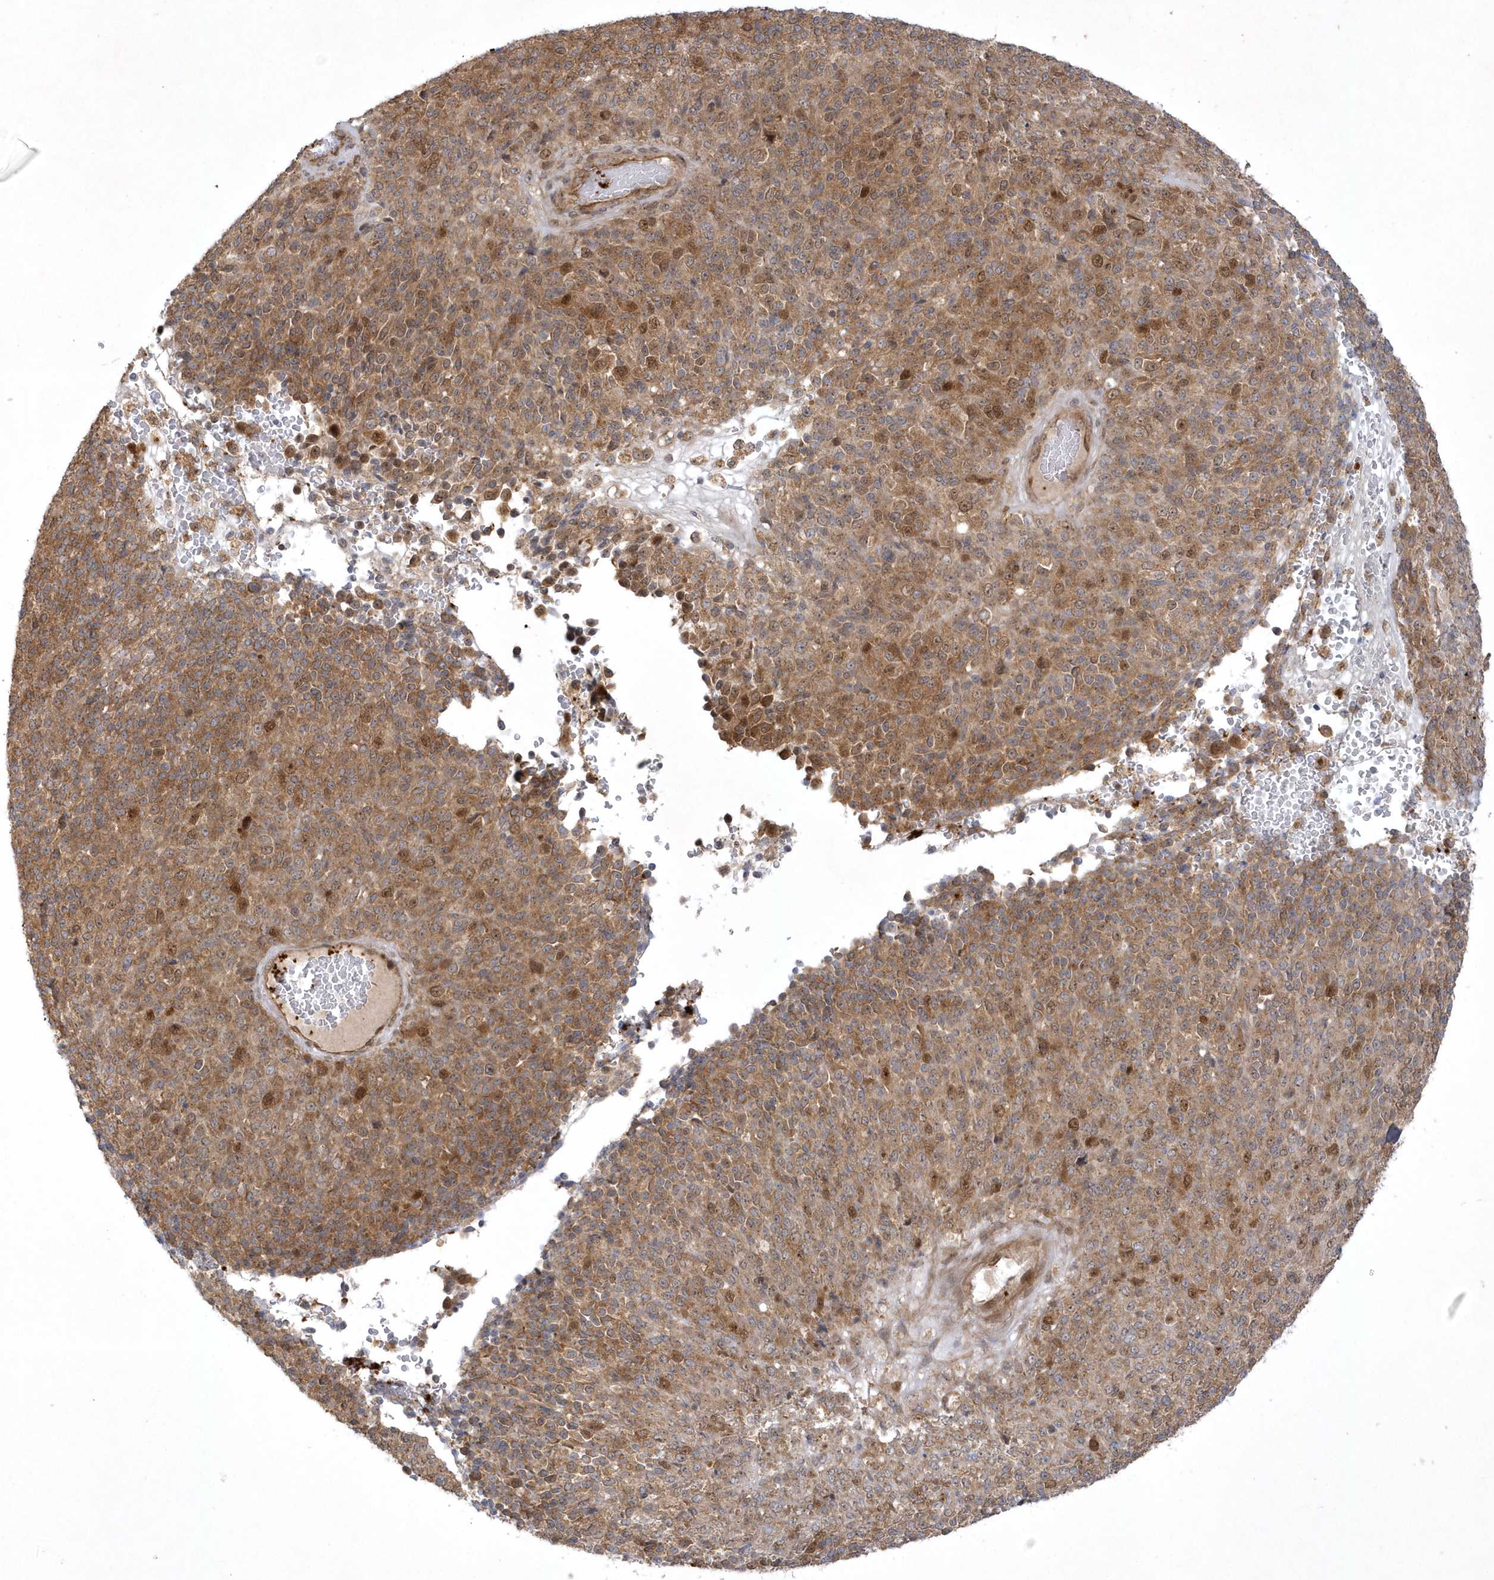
{"staining": {"intensity": "moderate", "quantity": ">75%", "location": "cytoplasmic/membranous,nuclear"}, "tissue": "melanoma", "cell_type": "Tumor cells", "image_type": "cancer", "snomed": [{"axis": "morphology", "description": "Malignant melanoma, Metastatic site"}, {"axis": "topography", "description": "Brain"}], "caption": "Protein staining of melanoma tissue displays moderate cytoplasmic/membranous and nuclear positivity in approximately >75% of tumor cells.", "gene": "NAF1", "patient": {"sex": "female", "age": 56}}